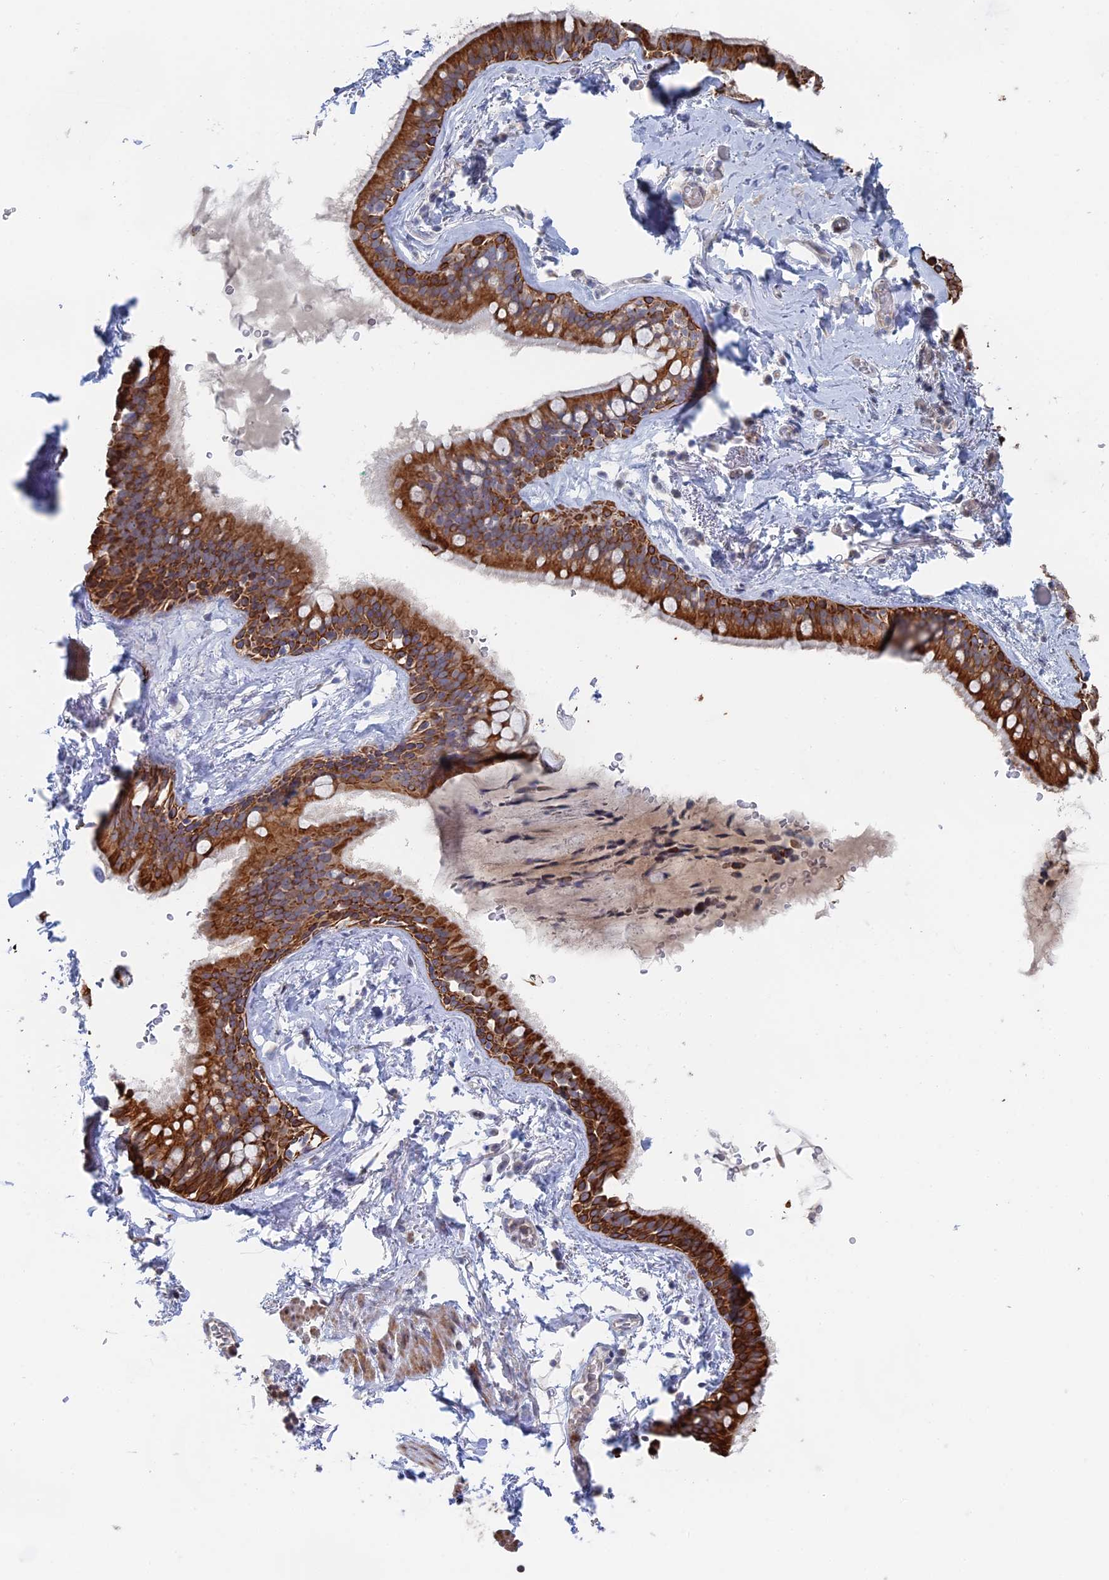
{"staining": {"intensity": "weak", "quantity": "25%-75%", "location": "cytoplasmic/membranous"}, "tissue": "adipose tissue", "cell_type": "Adipocytes", "image_type": "normal", "snomed": [{"axis": "morphology", "description": "Normal tissue, NOS"}, {"axis": "topography", "description": "Lymph node"}, {"axis": "topography", "description": "Bronchus"}], "caption": "High-magnification brightfield microscopy of unremarkable adipose tissue stained with DAB (3,3'-diaminobenzidine) (brown) and counterstained with hematoxylin (blue). adipocytes exhibit weak cytoplasmic/membranous staining is seen in approximately25%-75% of cells.", "gene": "IL7", "patient": {"sex": "male", "age": 63}}